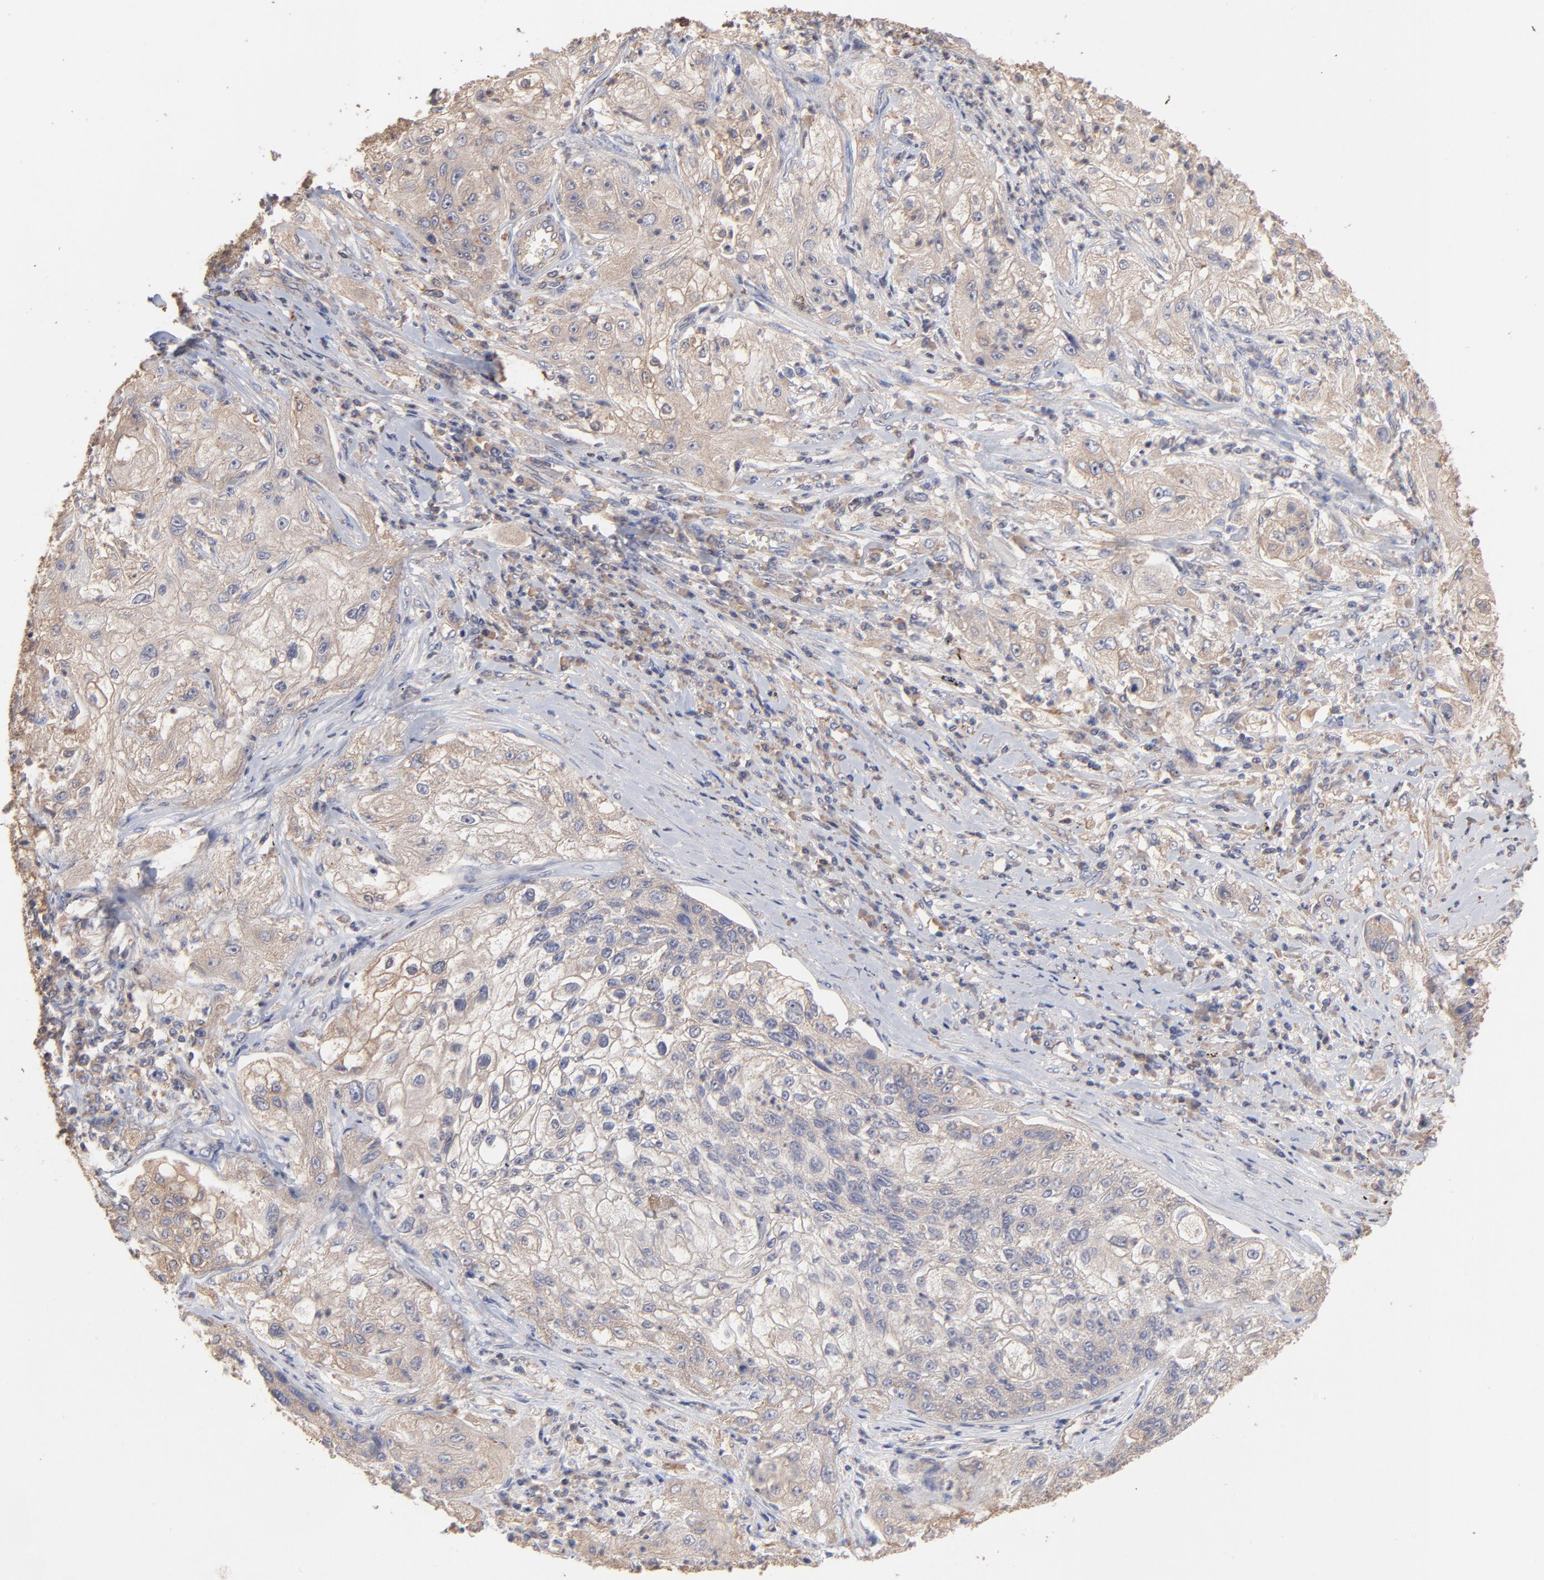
{"staining": {"intensity": "weak", "quantity": ">75%", "location": "cytoplasmic/membranous"}, "tissue": "lung cancer", "cell_type": "Tumor cells", "image_type": "cancer", "snomed": [{"axis": "morphology", "description": "Inflammation, NOS"}, {"axis": "morphology", "description": "Squamous cell carcinoma, NOS"}, {"axis": "topography", "description": "Lymph node"}, {"axis": "topography", "description": "Soft tissue"}, {"axis": "topography", "description": "Lung"}], "caption": "Protein expression analysis of human lung cancer (squamous cell carcinoma) reveals weak cytoplasmic/membranous positivity in approximately >75% of tumor cells.", "gene": "TANGO2", "patient": {"sex": "male", "age": 66}}